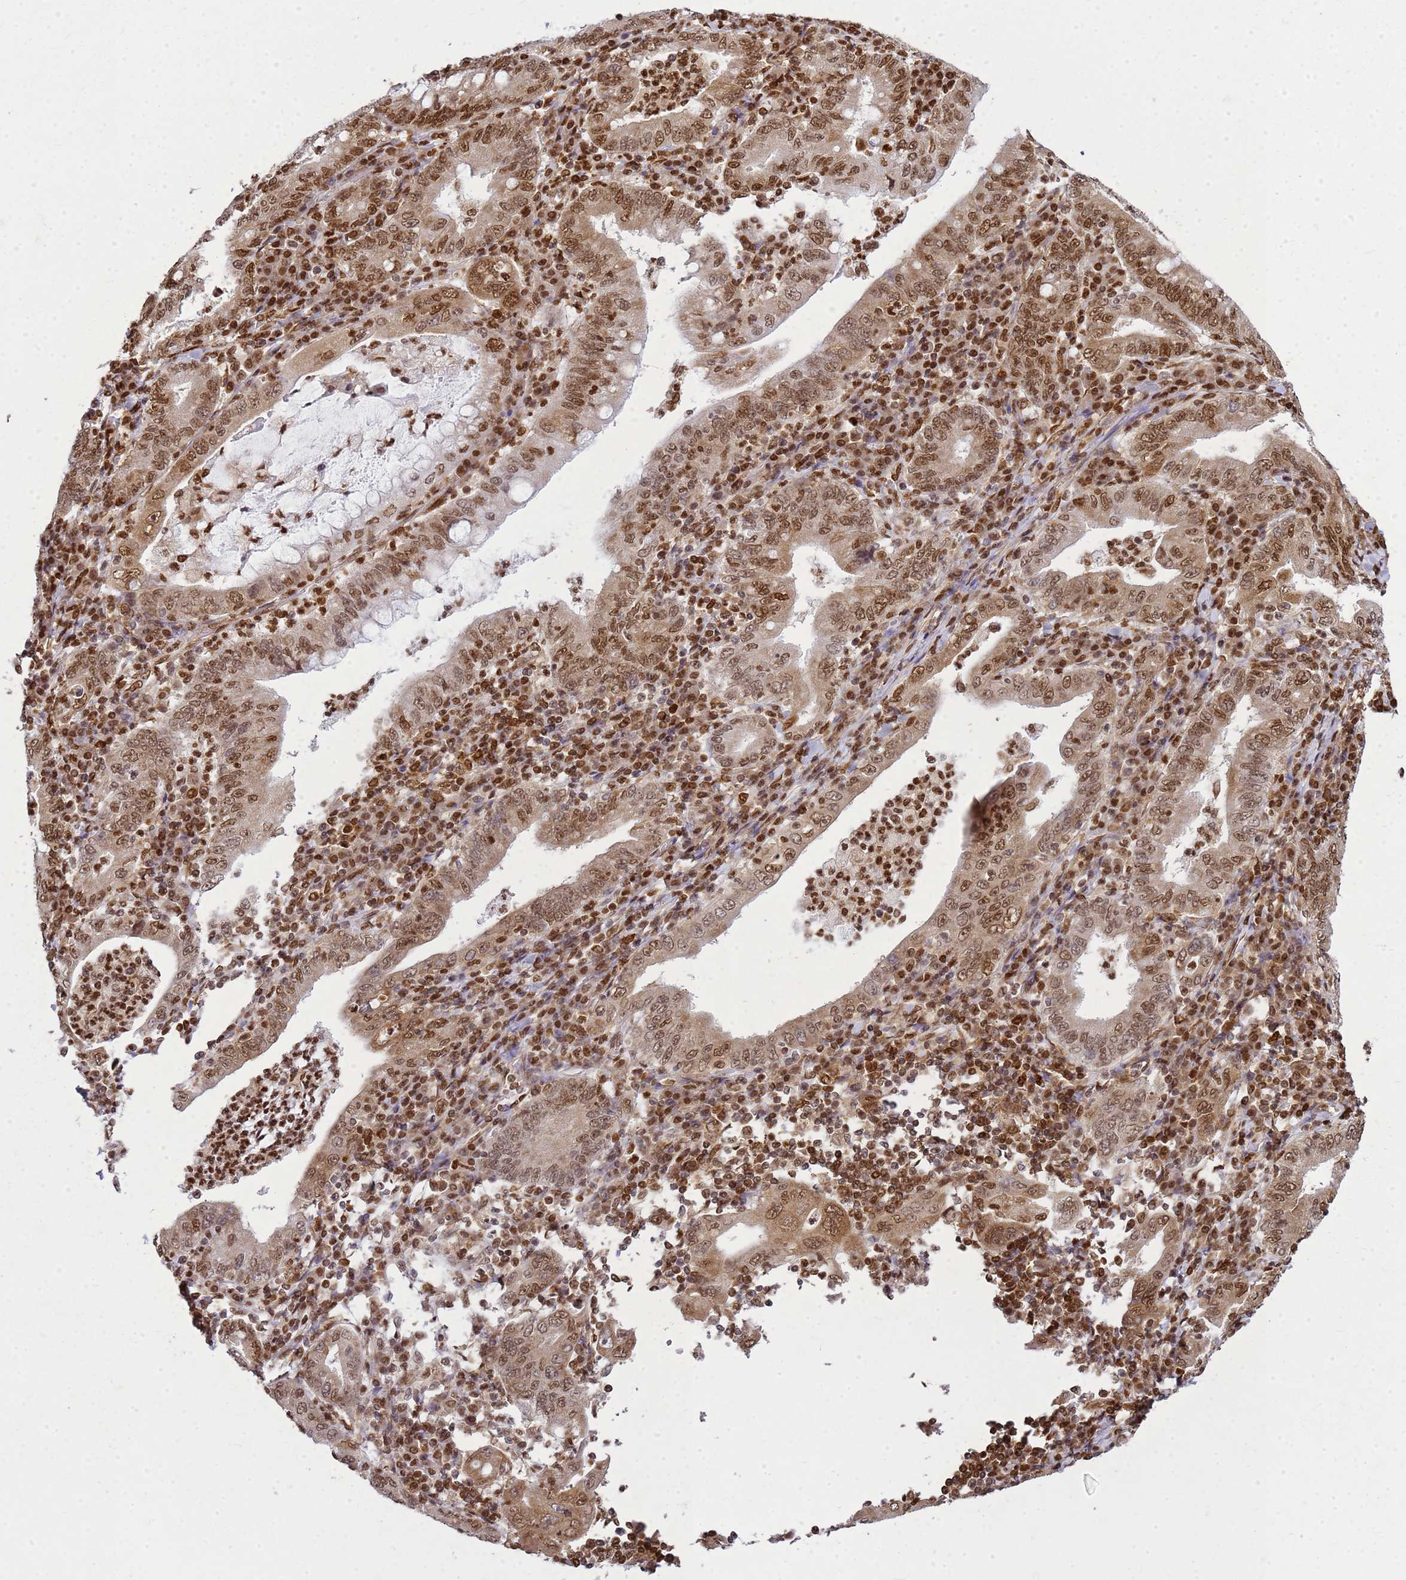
{"staining": {"intensity": "moderate", "quantity": ">75%", "location": "nuclear"}, "tissue": "stomach cancer", "cell_type": "Tumor cells", "image_type": "cancer", "snomed": [{"axis": "morphology", "description": "Normal tissue, NOS"}, {"axis": "morphology", "description": "Adenocarcinoma, NOS"}, {"axis": "topography", "description": "Esophagus"}, {"axis": "topography", "description": "Stomach, upper"}, {"axis": "topography", "description": "Peripheral nerve tissue"}], "caption": "Immunohistochemical staining of human stomach adenocarcinoma displays medium levels of moderate nuclear positivity in approximately >75% of tumor cells.", "gene": "APEX1", "patient": {"sex": "male", "age": 62}}